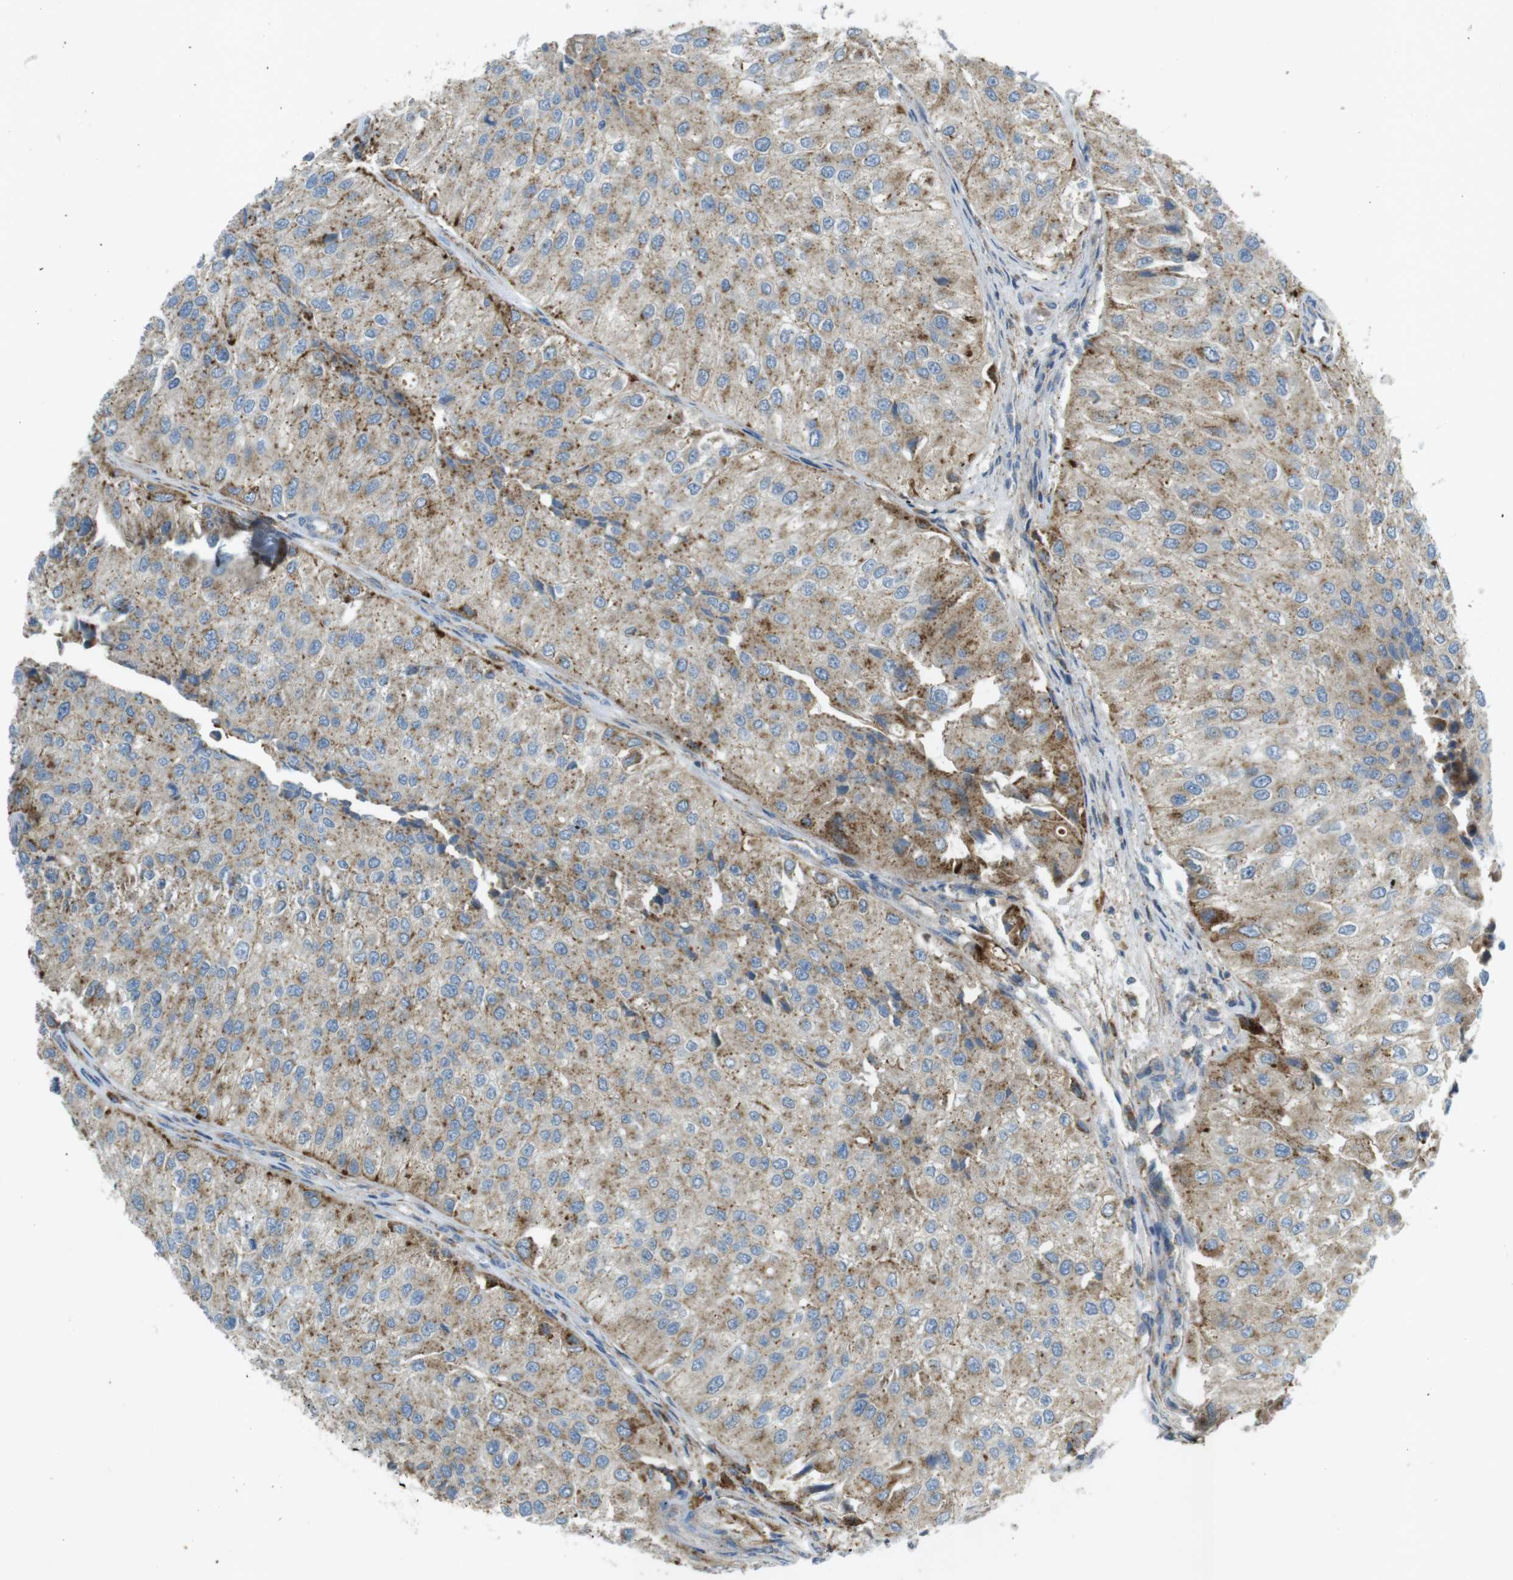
{"staining": {"intensity": "moderate", "quantity": ">75%", "location": "cytoplasmic/membranous"}, "tissue": "urothelial cancer", "cell_type": "Tumor cells", "image_type": "cancer", "snomed": [{"axis": "morphology", "description": "Urothelial carcinoma, High grade"}, {"axis": "topography", "description": "Kidney"}, {"axis": "topography", "description": "Urinary bladder"}], "caption": "IHC (DAB) staining of human urothelial cancer demonstrates moderate cytoplasmic/membranous protein positivity in about >75% of tumor cells. The protein is shown in brown color, while the nuclei are stained blue.", "gene": "LAMP1", "patient": {"sex": "male", "age": 77}}